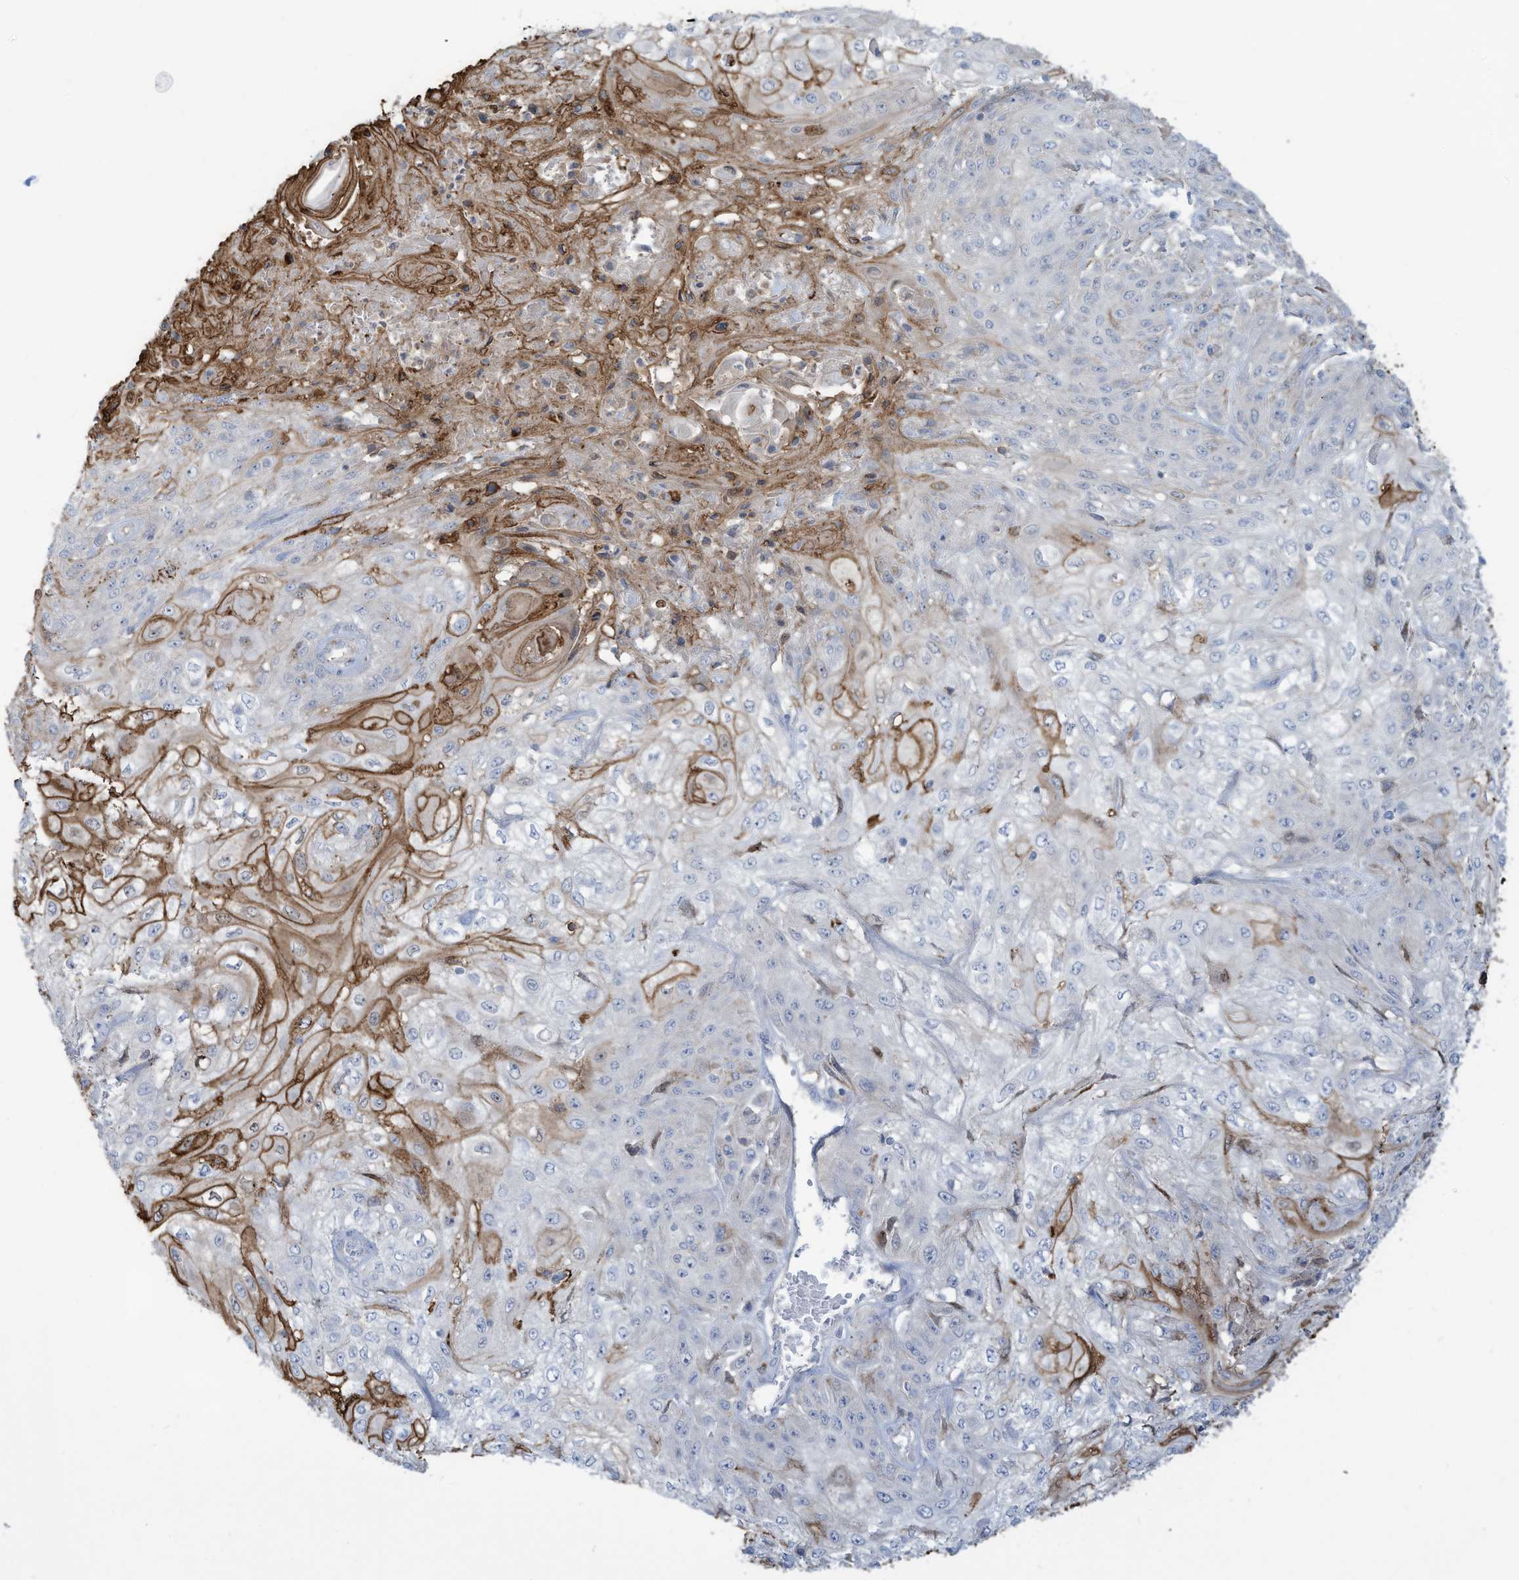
{"staining": {"intensity": "moderate", "quantity": "<25%", "location": "cytoplasmic/membranous"}, "tissue": "skin cancer", "cell_type": "Tumor cells", "image_type": "cancer", "snomed": [{"axis": "morphology", "description": "Squamous cell carcinoma, NOS"}, {"axis": "morphology", "description": "Squamous cell carcinoma, metastatic, NOS"}, {"axis": "topography", "description": "Skin"}, {"axis": "topography", "description": "Lymph node"}], "caption": "Human skin metastatic squamous cell carcinoma stained for a protein (brown) displays moderate cytoplasmic/membranous positive staining in approximately <25% of tumor cells.", "gene": "NOTO", "patient": {"sex": "male", "age": 75}}